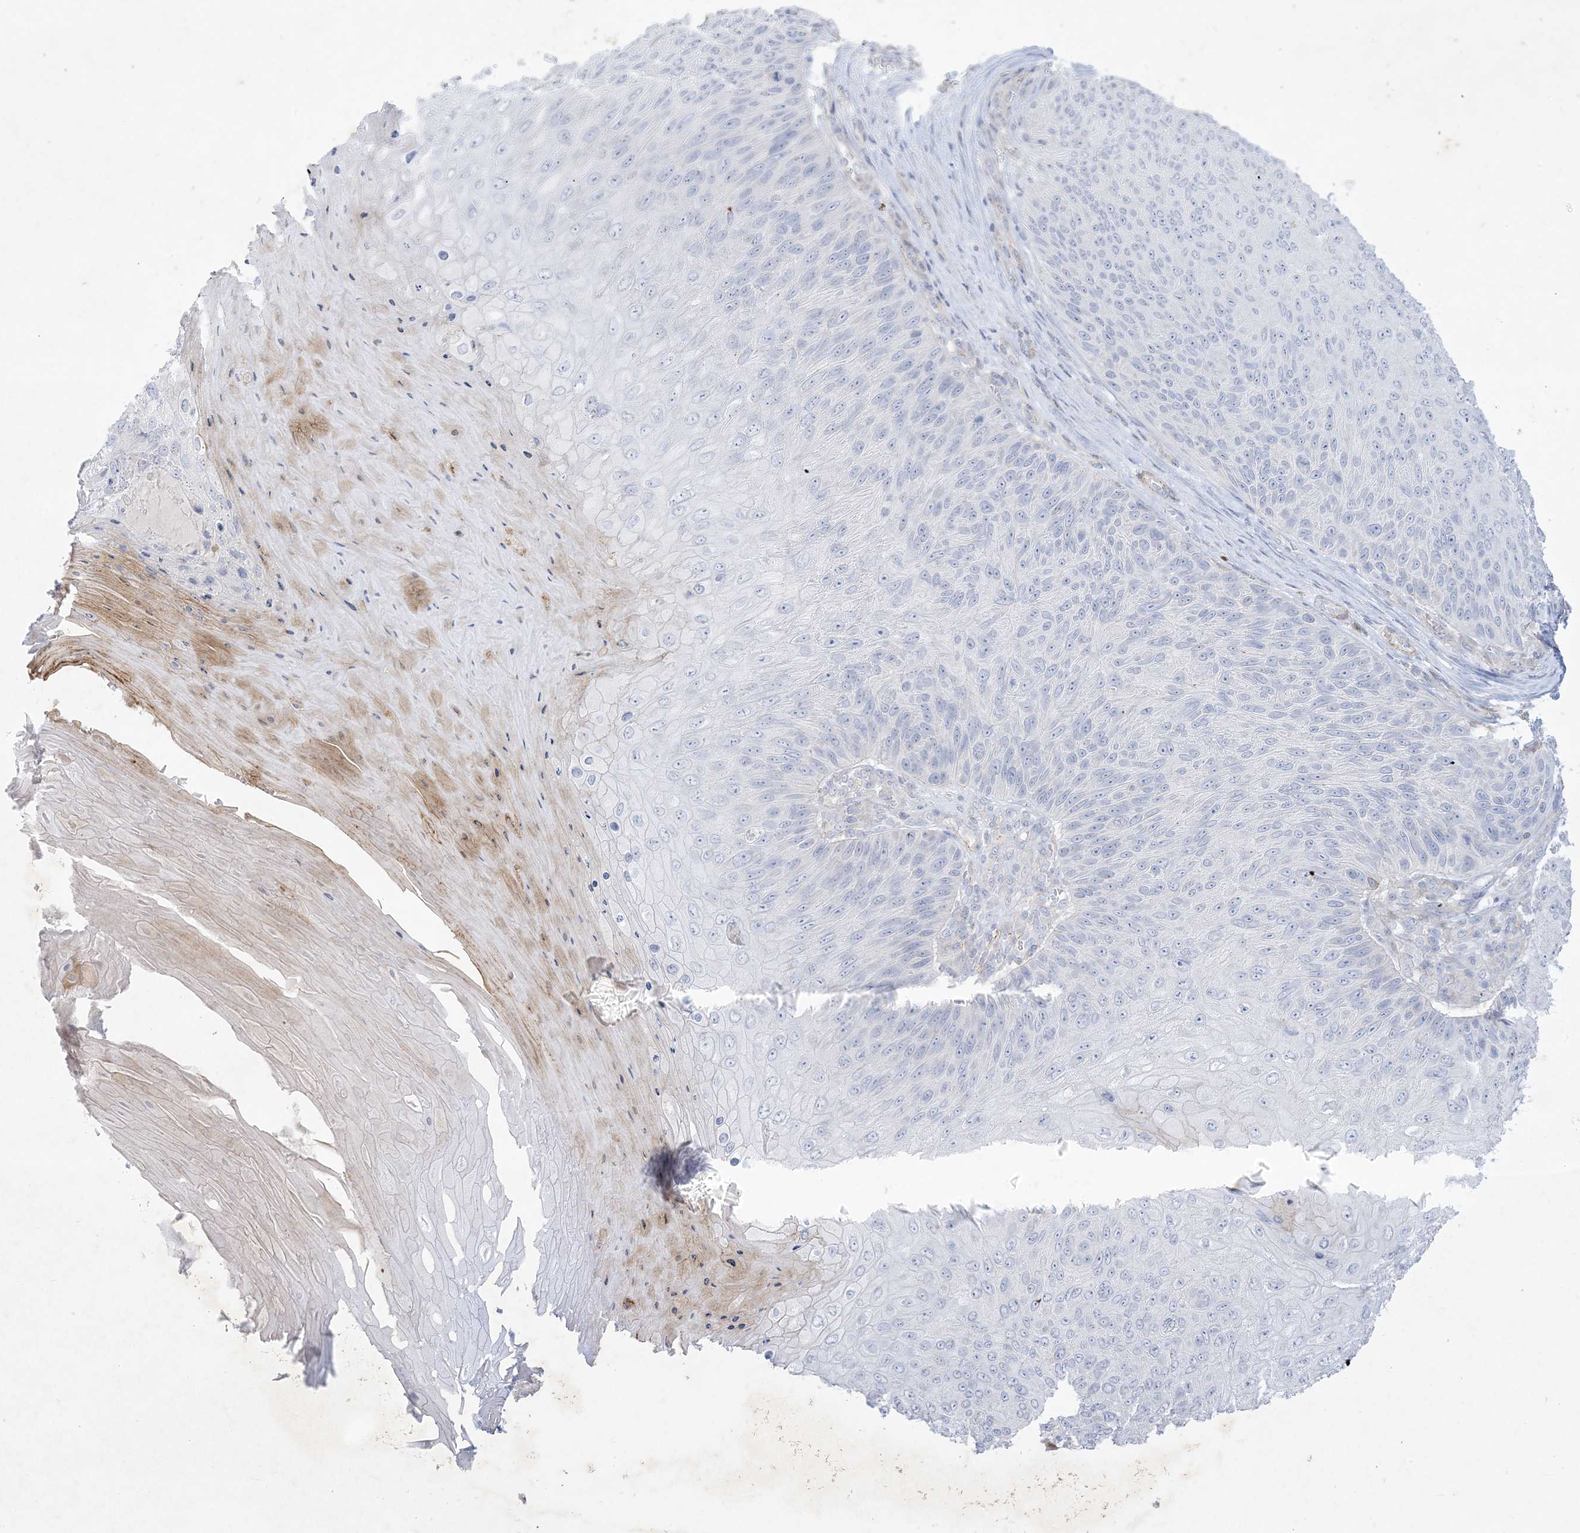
{"staining": {"intensity": "negative", "quantity": "none", "location": "none"}, "tissue": "skin cancer", "cell_type": "Tumor cells", "image_type": "cancer", "snomed": [{"axis": "morphology", "description": "Squamous cell carcinoma, NOS"}, {"axis": "topography", "description": "Skin"}], "caption": "High power microscopy image of an IHC micrograph of skin cancer, revealing no significant staining in tumor cells. (DAB (3,3'-diaminobenzidine) immunohistochemistry, high magnification).", "gene": "B3GNT7", "patient": {"sex": "female", "age": 88}}